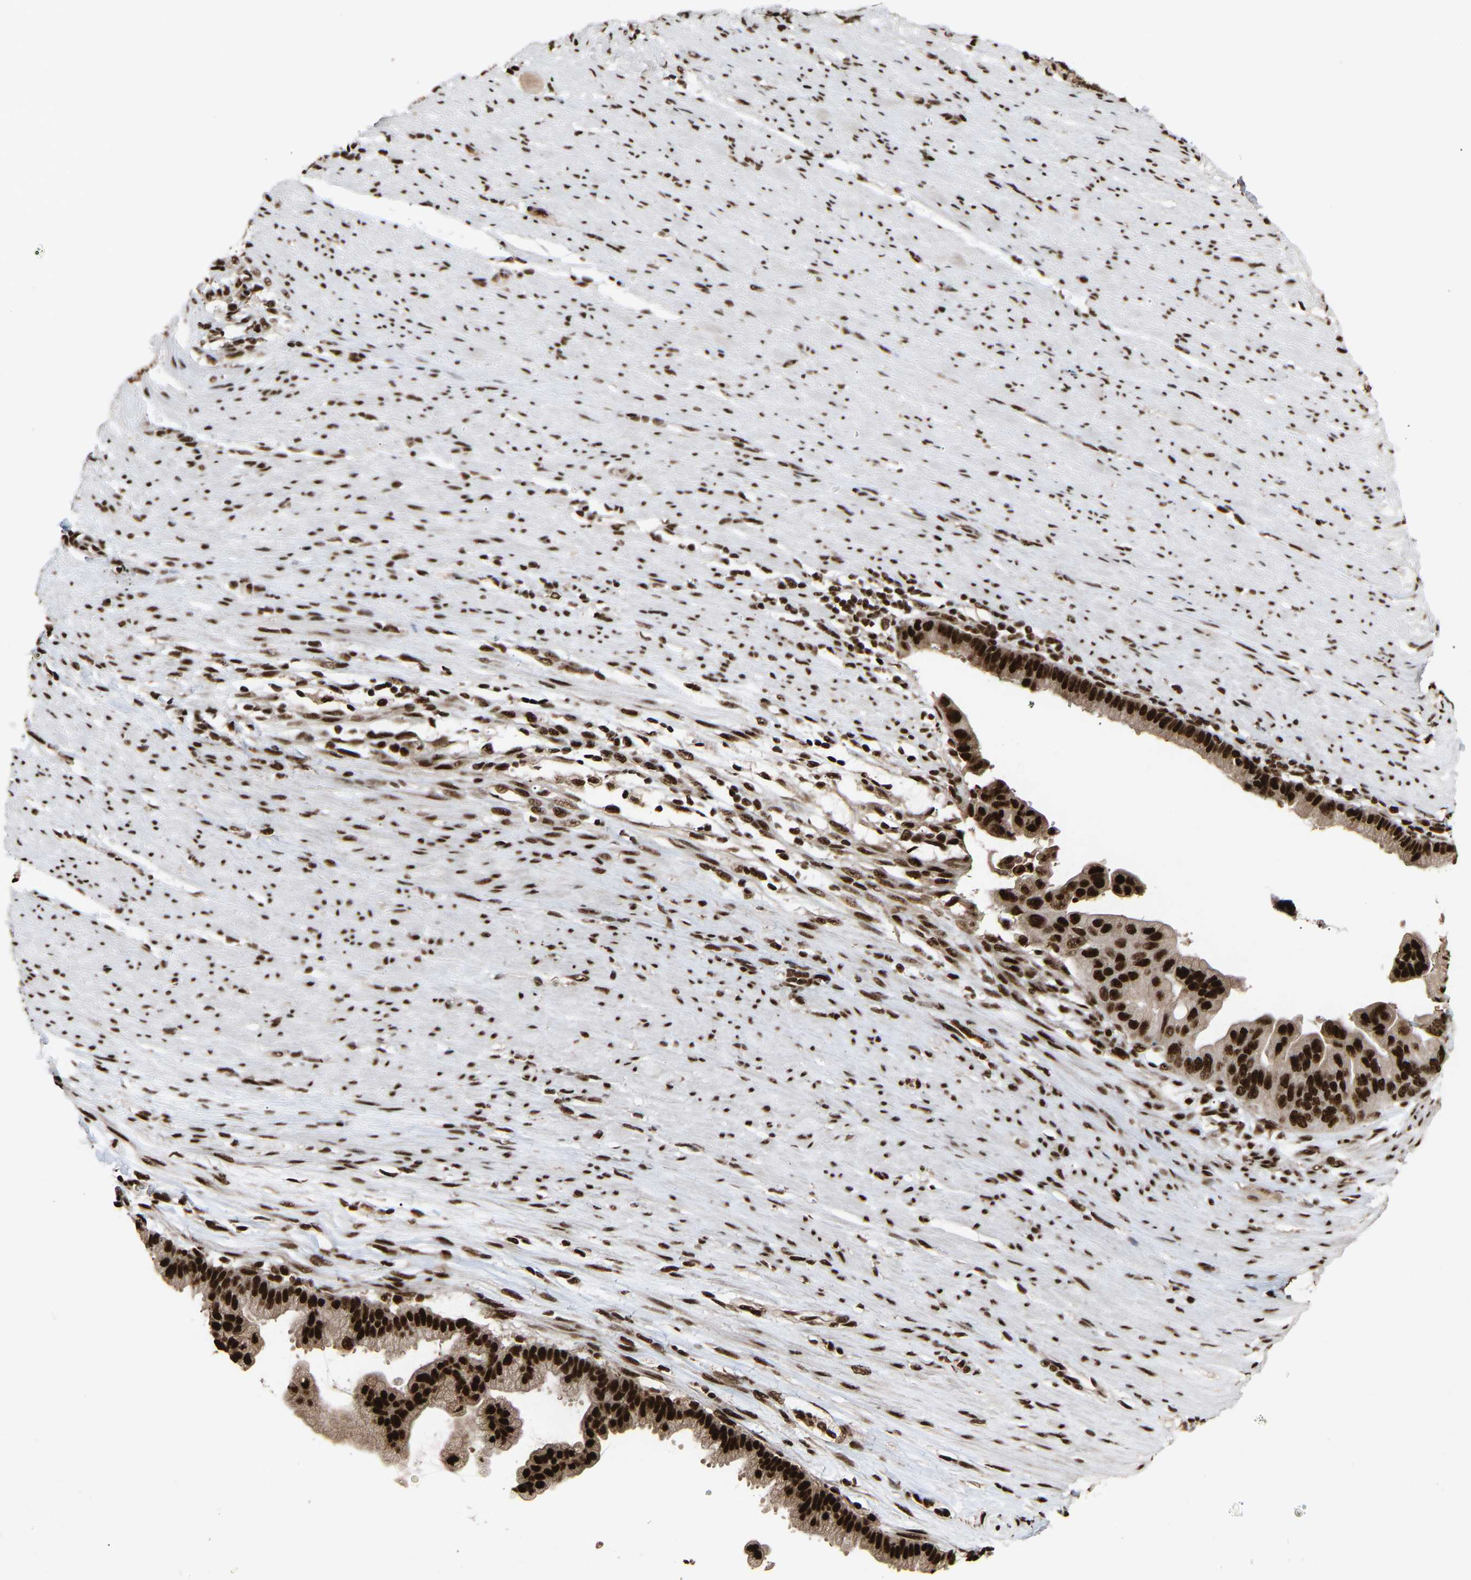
{"staining": {"intensity": "strong", "quantity": ">75%", "location": "nuclear"}, "tissue": "pancreatic cancer", "cell_type": "Tumor cells", "image_type": "cancer", "snomed": [{"axis": "morphology", "description": "Adenocarcinoma, NOS"}, {"axis": "topography", "description": "Pancreas"}], "caption": "Immunohistochemical staining of human pancreatic cancer exhibits strong nuclear protein positivity in approximately >75% of tumor cells. (Stains: DAB in brown, nuclei in blue, Microscopy: brightfield microscopy at high magnification).", "gene": "ALYREF", "patient": {"sex": "male", "age": 69}}